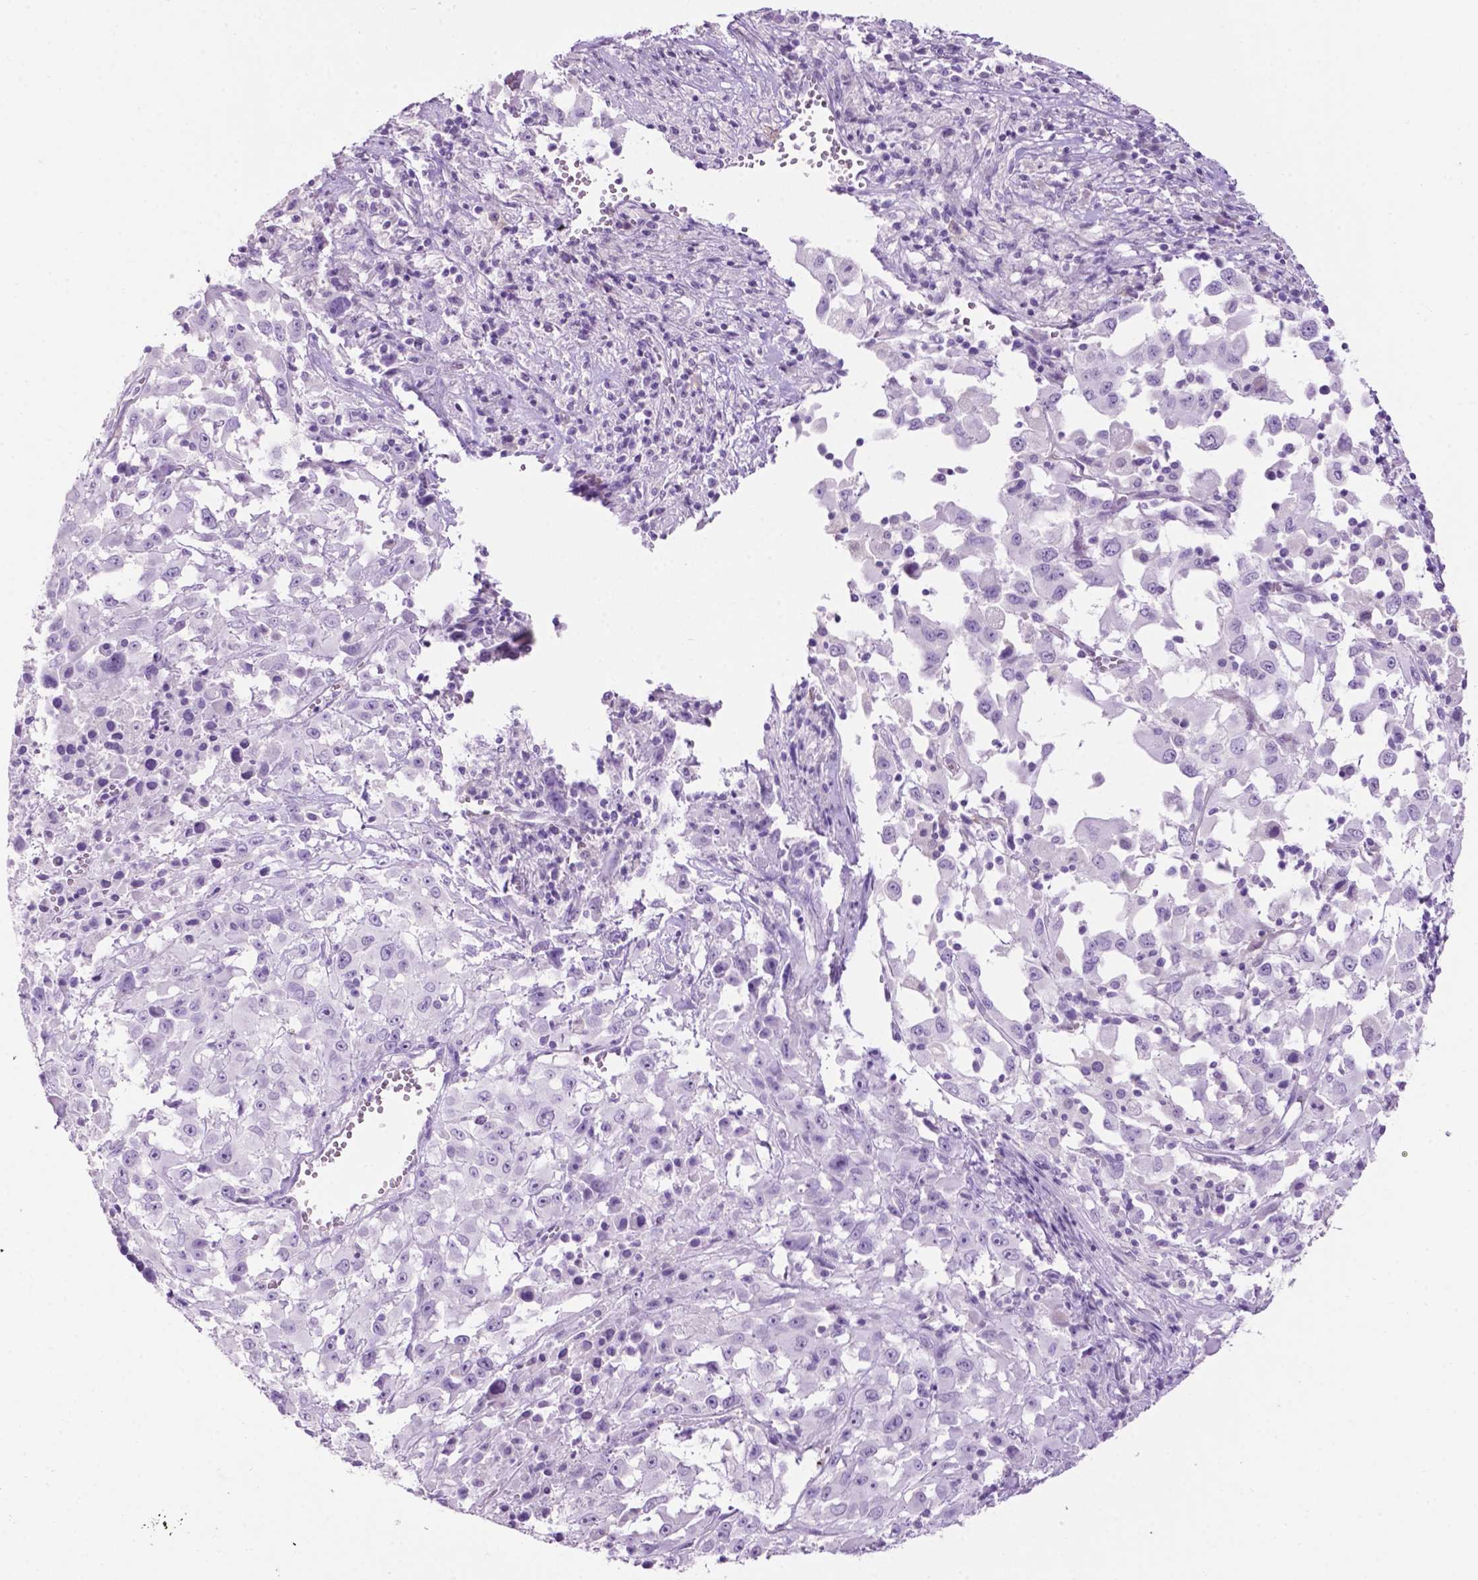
{"staining": {"intensity": "negative", "quantity": "none", "location": "none"}, "tissue": "melanoma", "cell_type": "Tumor cells", "image_type": "cancer", "snomed": [{"axis": "morphology", "description": "Malignant melanoma, Metastatic site"}, {"axis": "topography", "description": "Soft tissue"}], "caption": "Immunohistochemistry of human malignant melanoma (metastatic site) demonstrates no positivity in tumor cells. (DAB (3,3'-diaminobenzidine) immunohistochemistry visualized using brightfield microscopy, high magnification).", "gene": "PHGR1", "patient": {"sex": "male", "age": 50}}